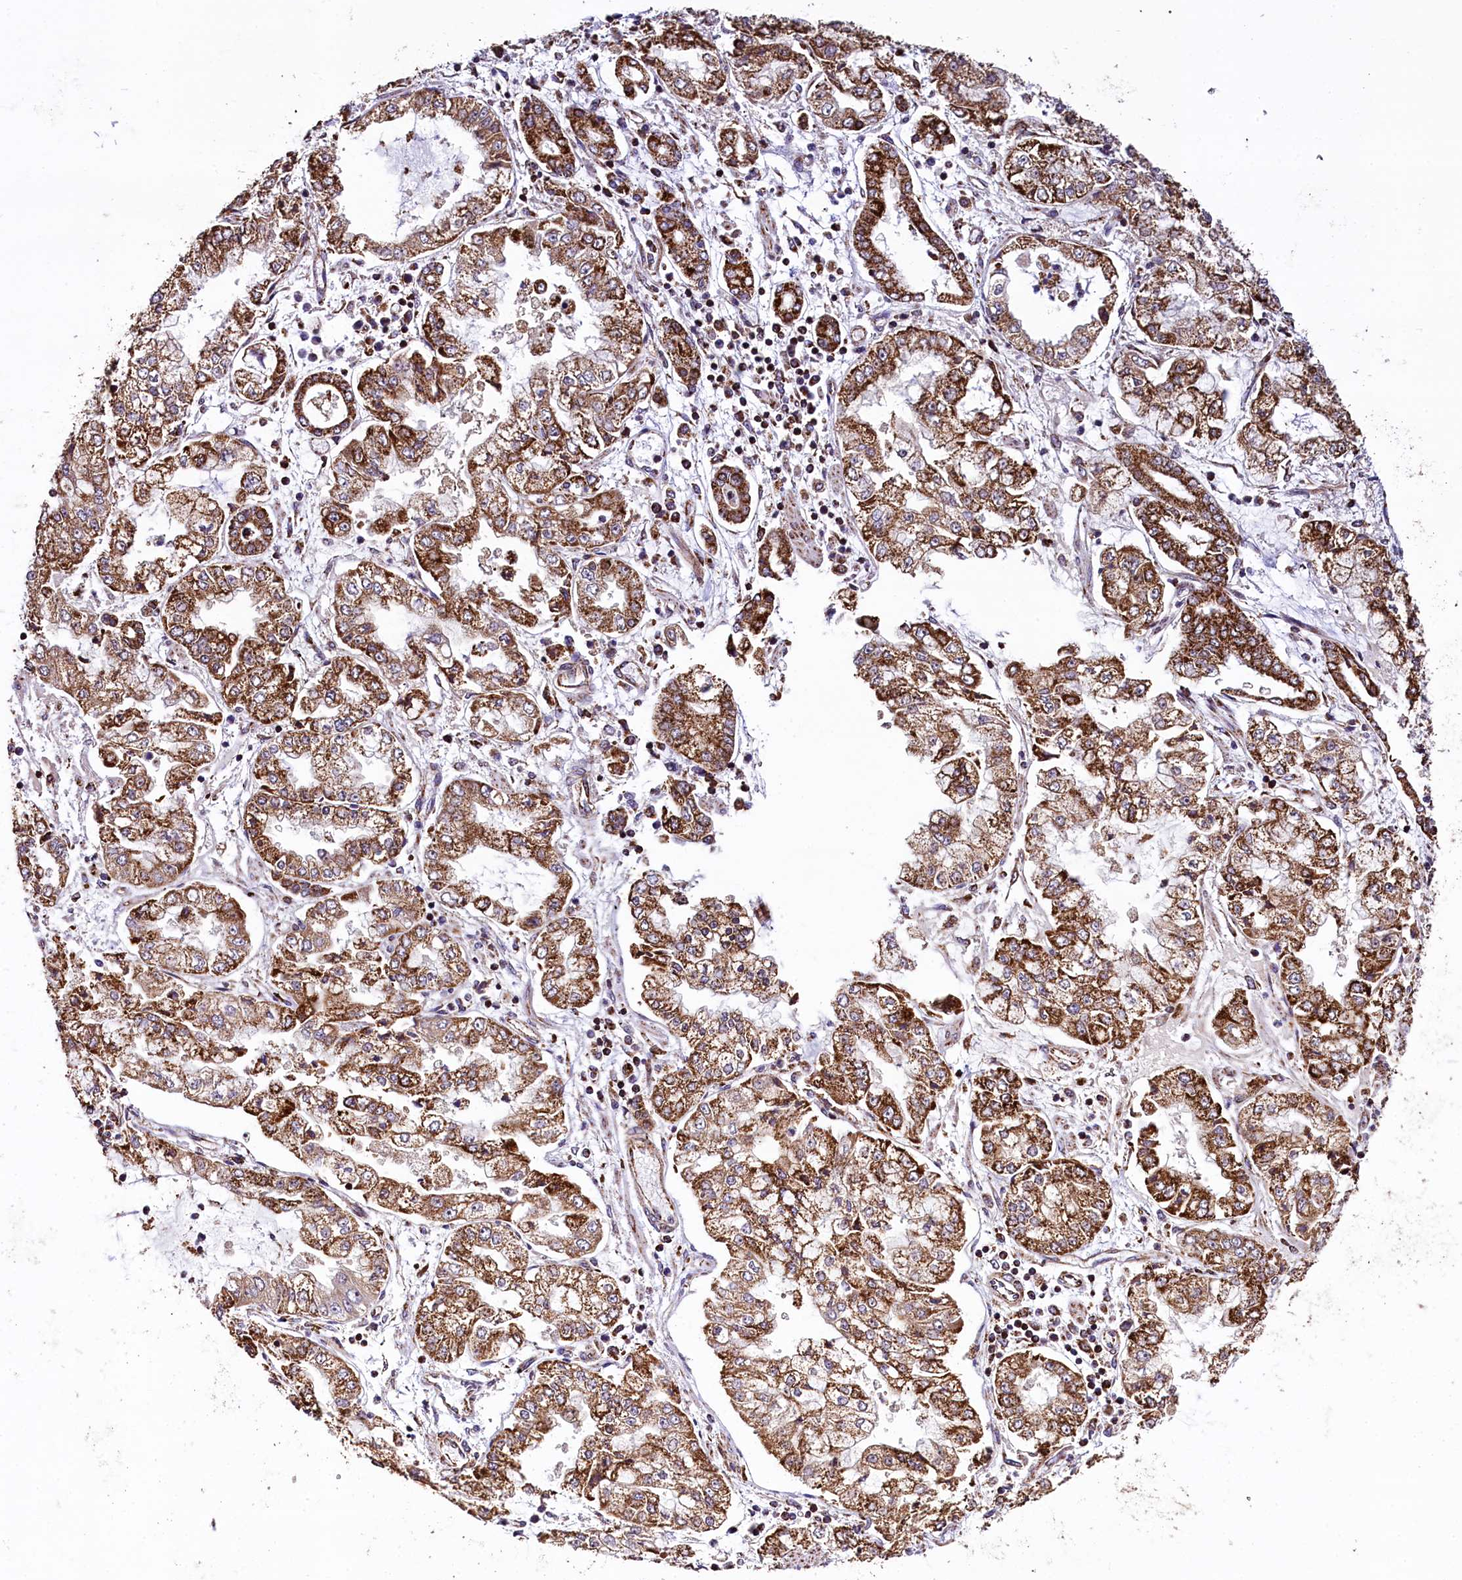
{"staining": {"intensity": "moderate", "quantity": ">75%", "location": "cytoplasmic/membranous"}, "tissue": "stomach cancer", "cell_type": "Tumor cells", "image_type": "cancer", "snomed": [{"axis": "morphology", "description": "Adenocarcinoma, NOS"}, {"axis": "topography", "description": "Stomach"}], "caption": "Approximately >75% of tumor cells in human adenocarcinoma (stomach) reveal moderate cytoplasmic/membranous protein positivity as visualized by brown immunohistochemical staining.", "gene": "KLC2", "patient": {"sex": "male", "age": 76}}